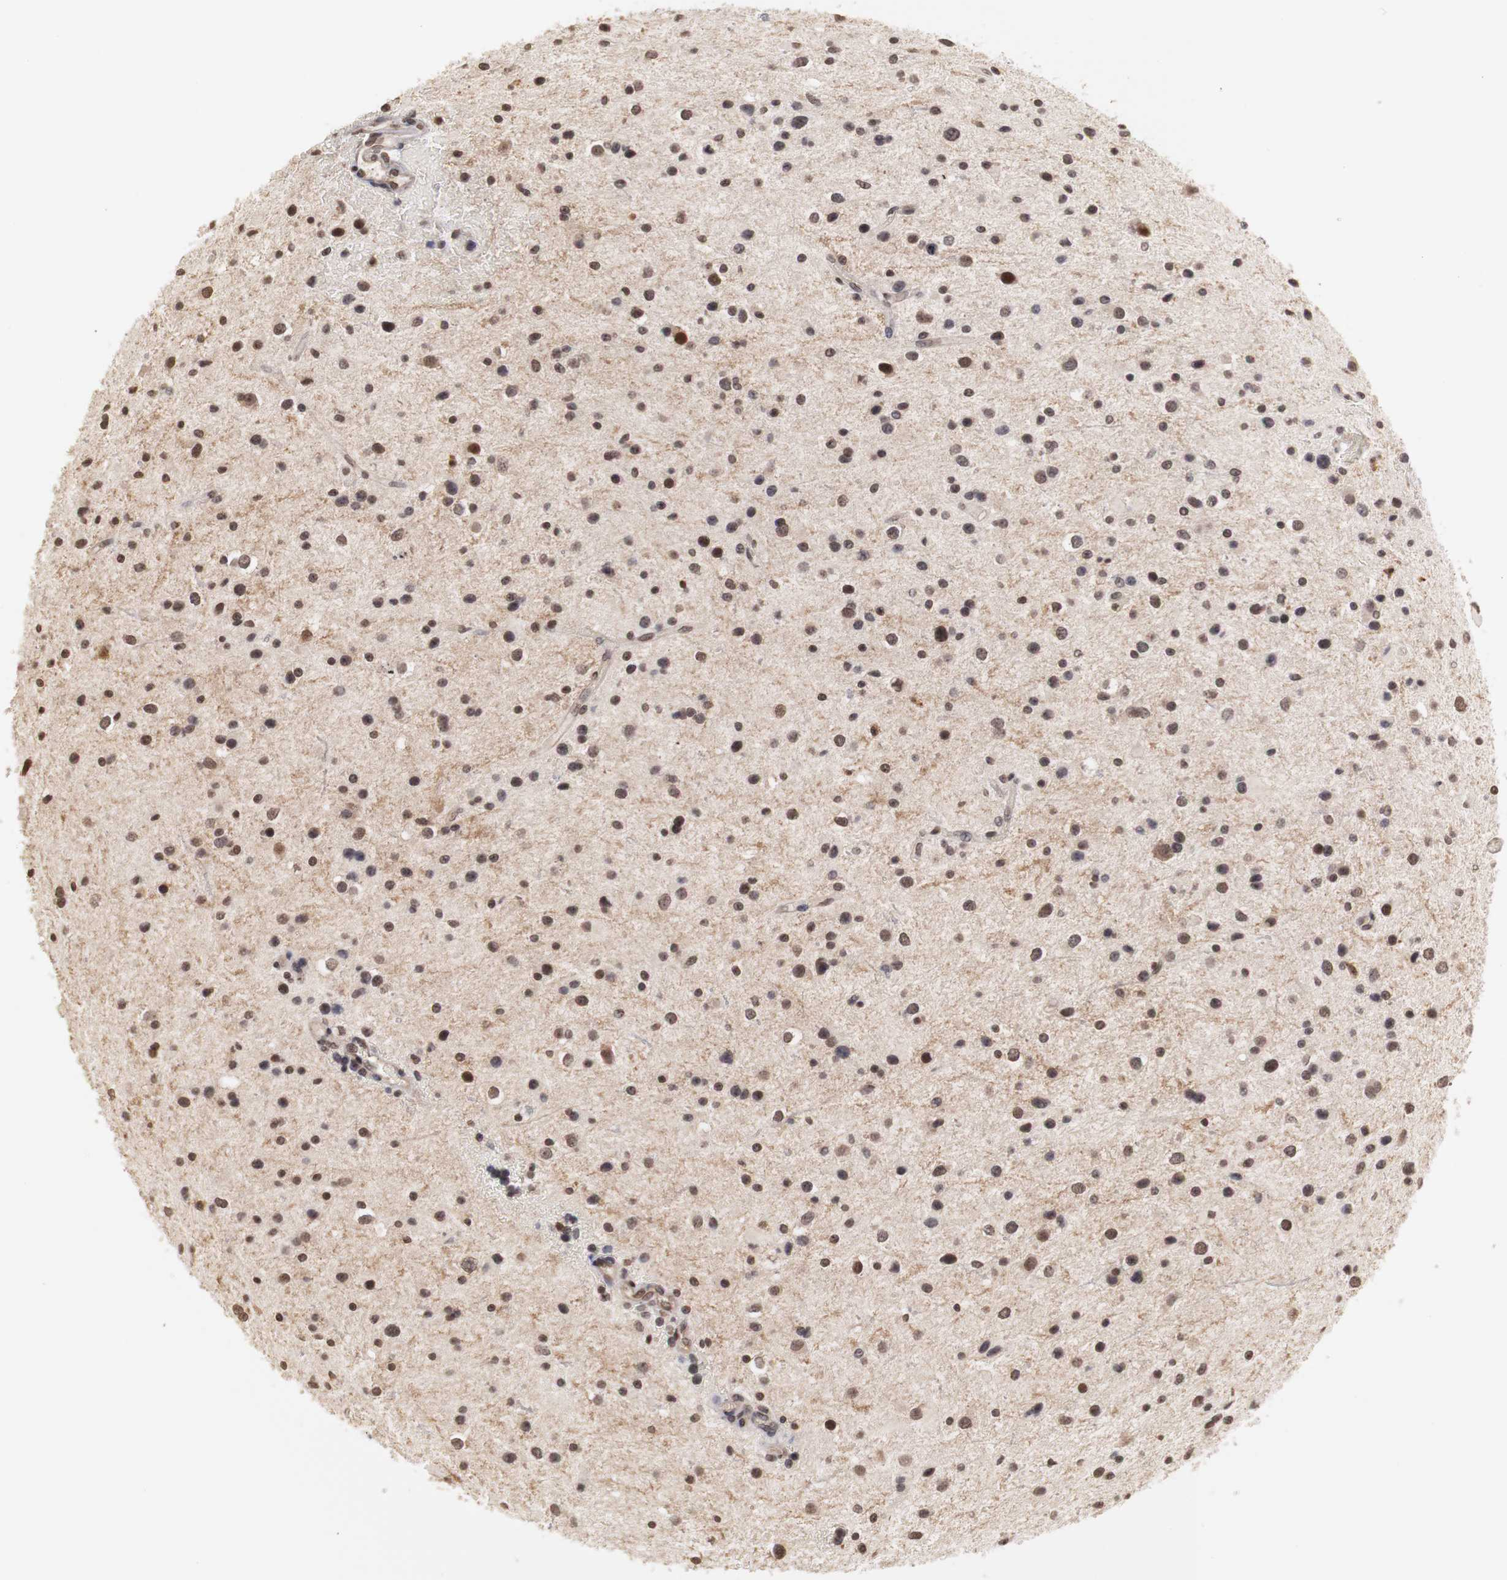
{"staining": {"intensity": "weak", "quantity": "25%-75%", "location": "nuclear"}, "tissue": "glioma", "cell_type": "Tumor cells", "image_type": "cancer", "snomed": [{"axis": "morphology", "description": "Glioma, malignant, Low grade"}, {"axis": "topography", "description": "Brain"}], "caption": "IHC histopathology image of neoplastic tissue: human glioma stained using IHC displays low levels of weak protein expression localized specifically in the nuclear of tumor cells, appearing as a nuclear brown color.", "gene": "PLEKHA1", "patient": {"sex": "female", "age": 32}}